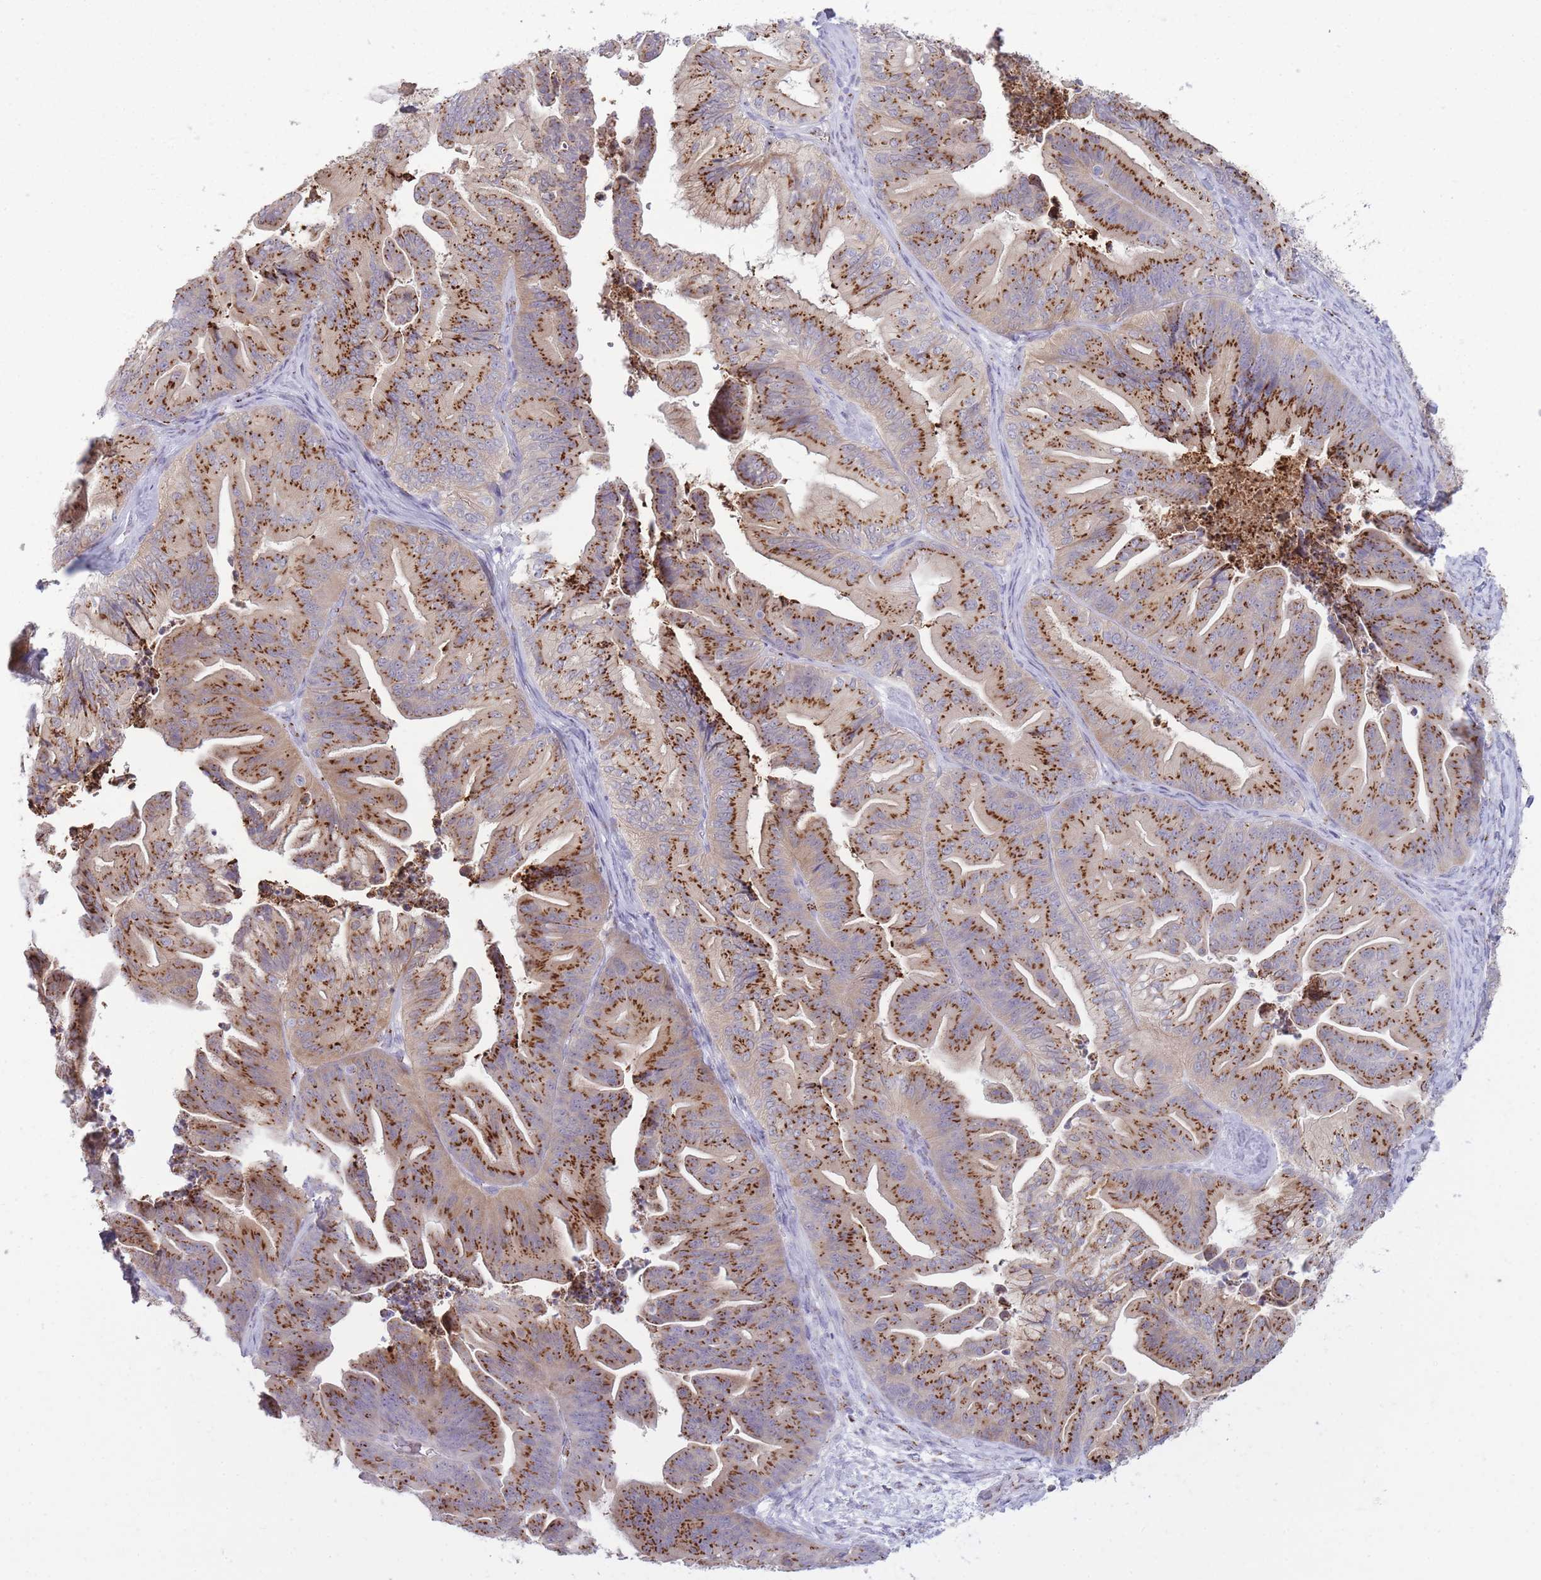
{"staining": {"intensity": "strong", "quantity": ">75%", "location": "cytoplasmic/membranous"}, "tissue": "ovarian cancer", "cell_type": "Tumor cells", "image_type": "cancer", "snomed": [{"axis": "morphology", "description": "Cystadenocarcinoma, mucinous, NOS"}, {"axis": "topography", "description": "Ovary"}], "caption": "This is an image of IHC staining of ovarian mucinous cystadenocarcinoma, which shows strong staining in the cytoplasmic/membranous of tumor cells.", "gene": "B4GALT2", "patient": {"sex": "female", "age": 67}}